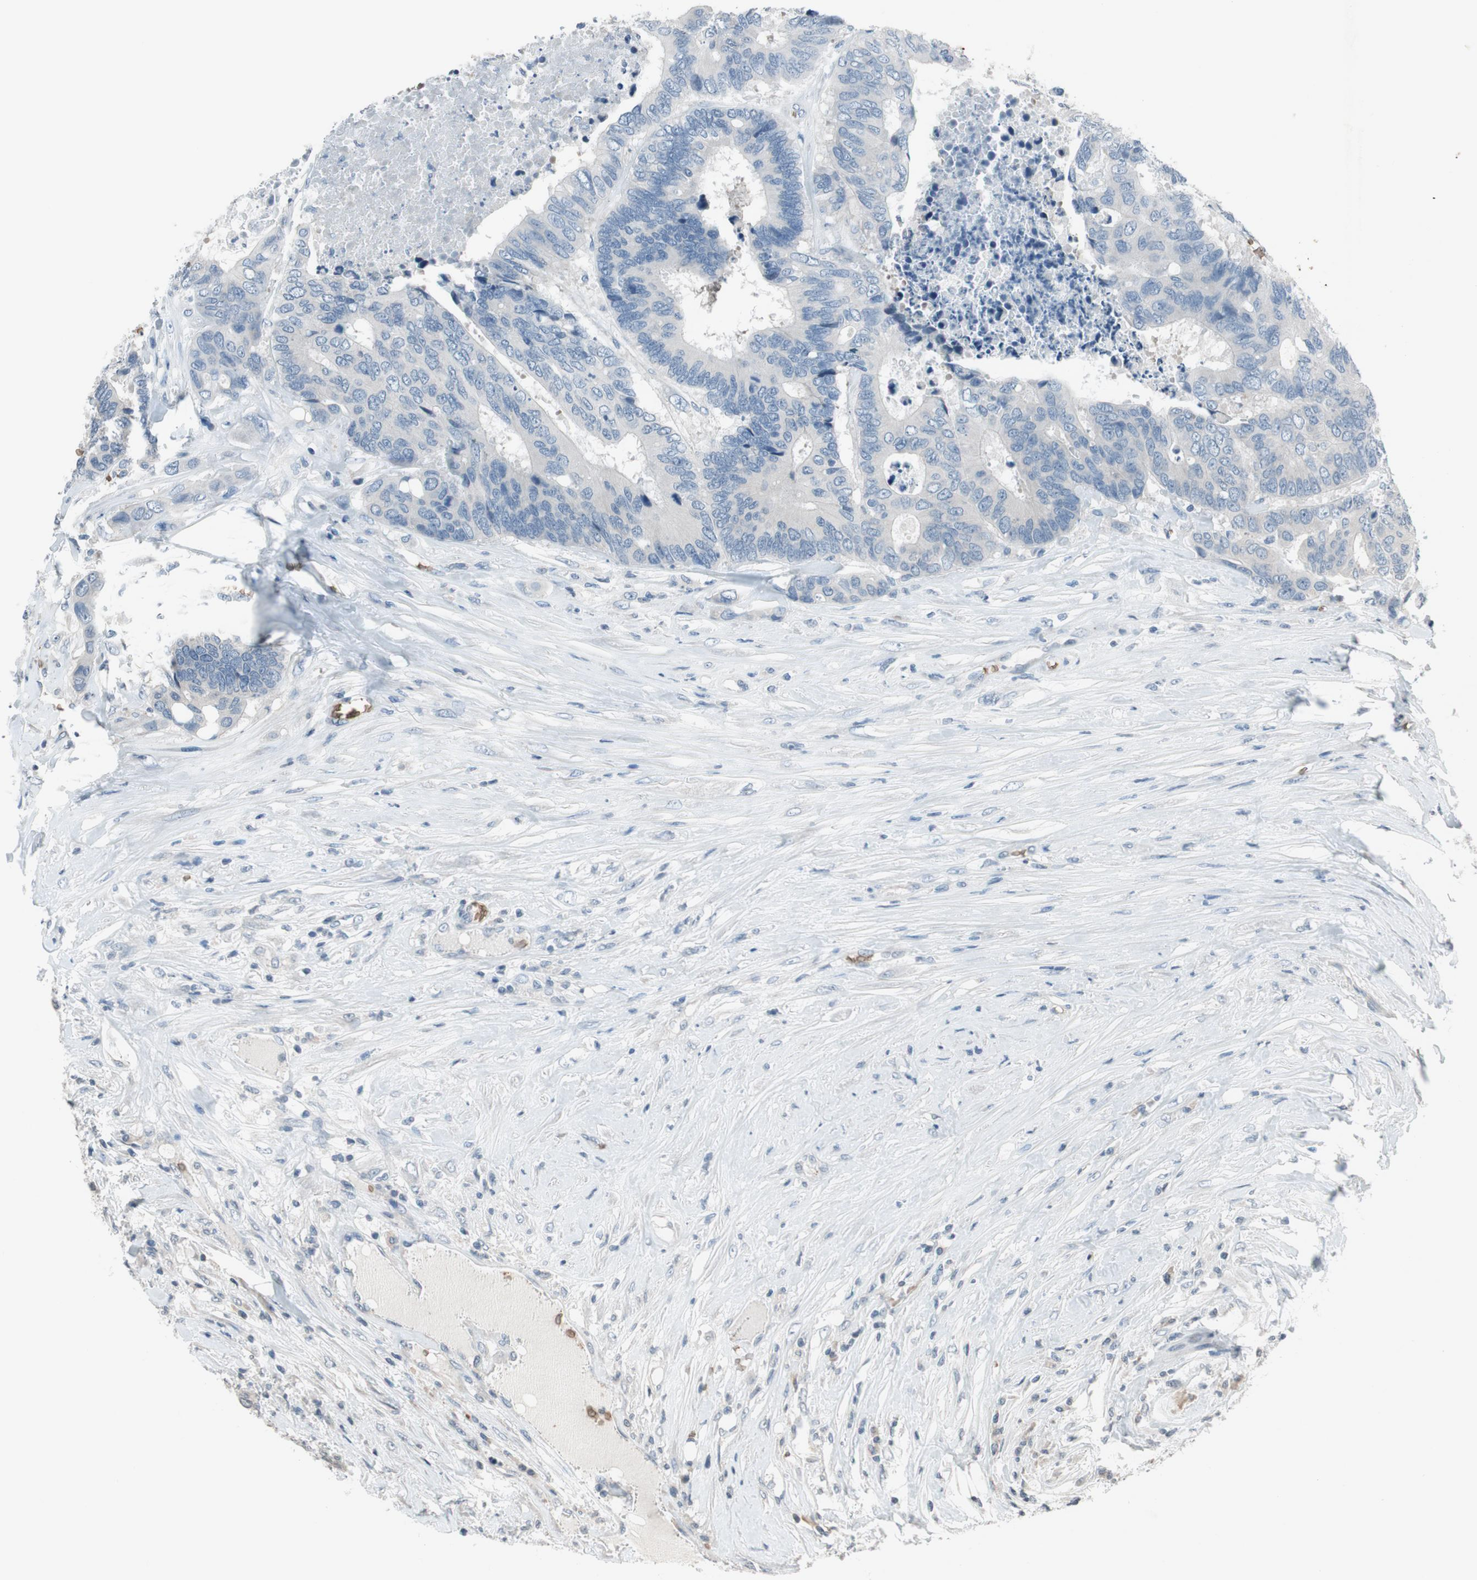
{"staining": {"intensity": "negative", "quantity": "none", "location": "none"}, "tissue": "colorectal cancer", "cell_type": "Tumor cells", "image_type": "cancer", "snomed": [{"axis": "morphology", "description": "Adenocarcinoma, NOS"}, {"axis": "topography", "description": "Rectum"}], "caption": "DAB immunohistochemical staining of human colorectal adenocarcinoma exhibits no significant positivity in tumor cells. (IHC, brightfield microscopy, high magnification).", "gene": "GYPC", "patient": {"sex": "male", "age": 55}}